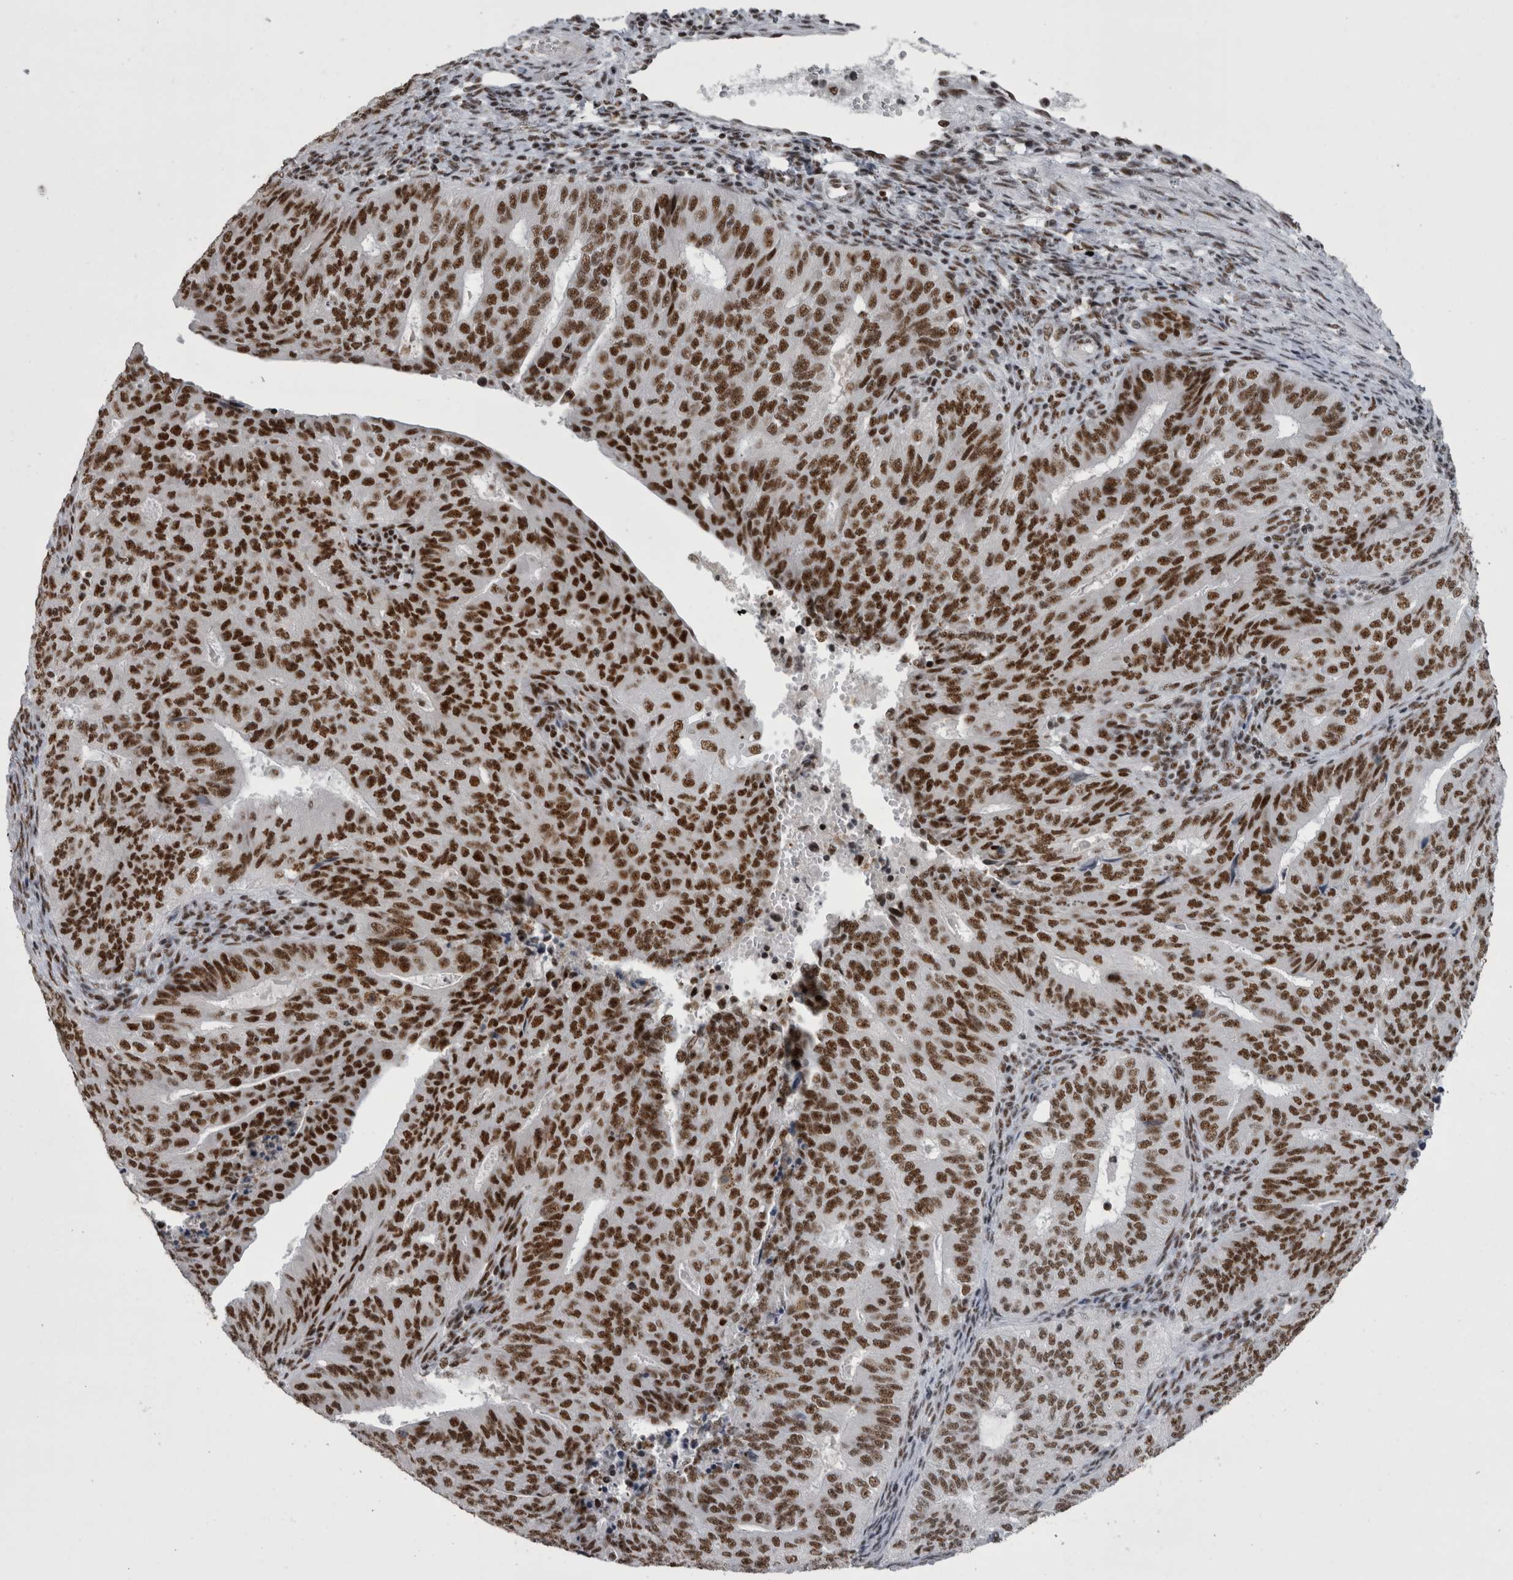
{"staining": {"intensity": "strong", "quantity": ">75%", "location": "nuclear"}, "tissue": "endometrial cancer", "cell_type": "Tumor cells", "image_type": "cancer", "snomed": [{"axis": "morphology", "description": "Adenocarcinoma, NOS"}, {"axis": "topography", "description": "Endometrium"}], "caption": "A high amount of strong nuclear staining is identified in approximately >75% of tumor cells in endometrial adenocarcinoma tissue. Using DAB (3,3'-diaminobenzidine) (brown) and hematoxylin (blue) stains, captured at high magnification using brightfield microscopy.", "gene": "SNRNP40", "patient": {"sex": "female", "age": 32}}